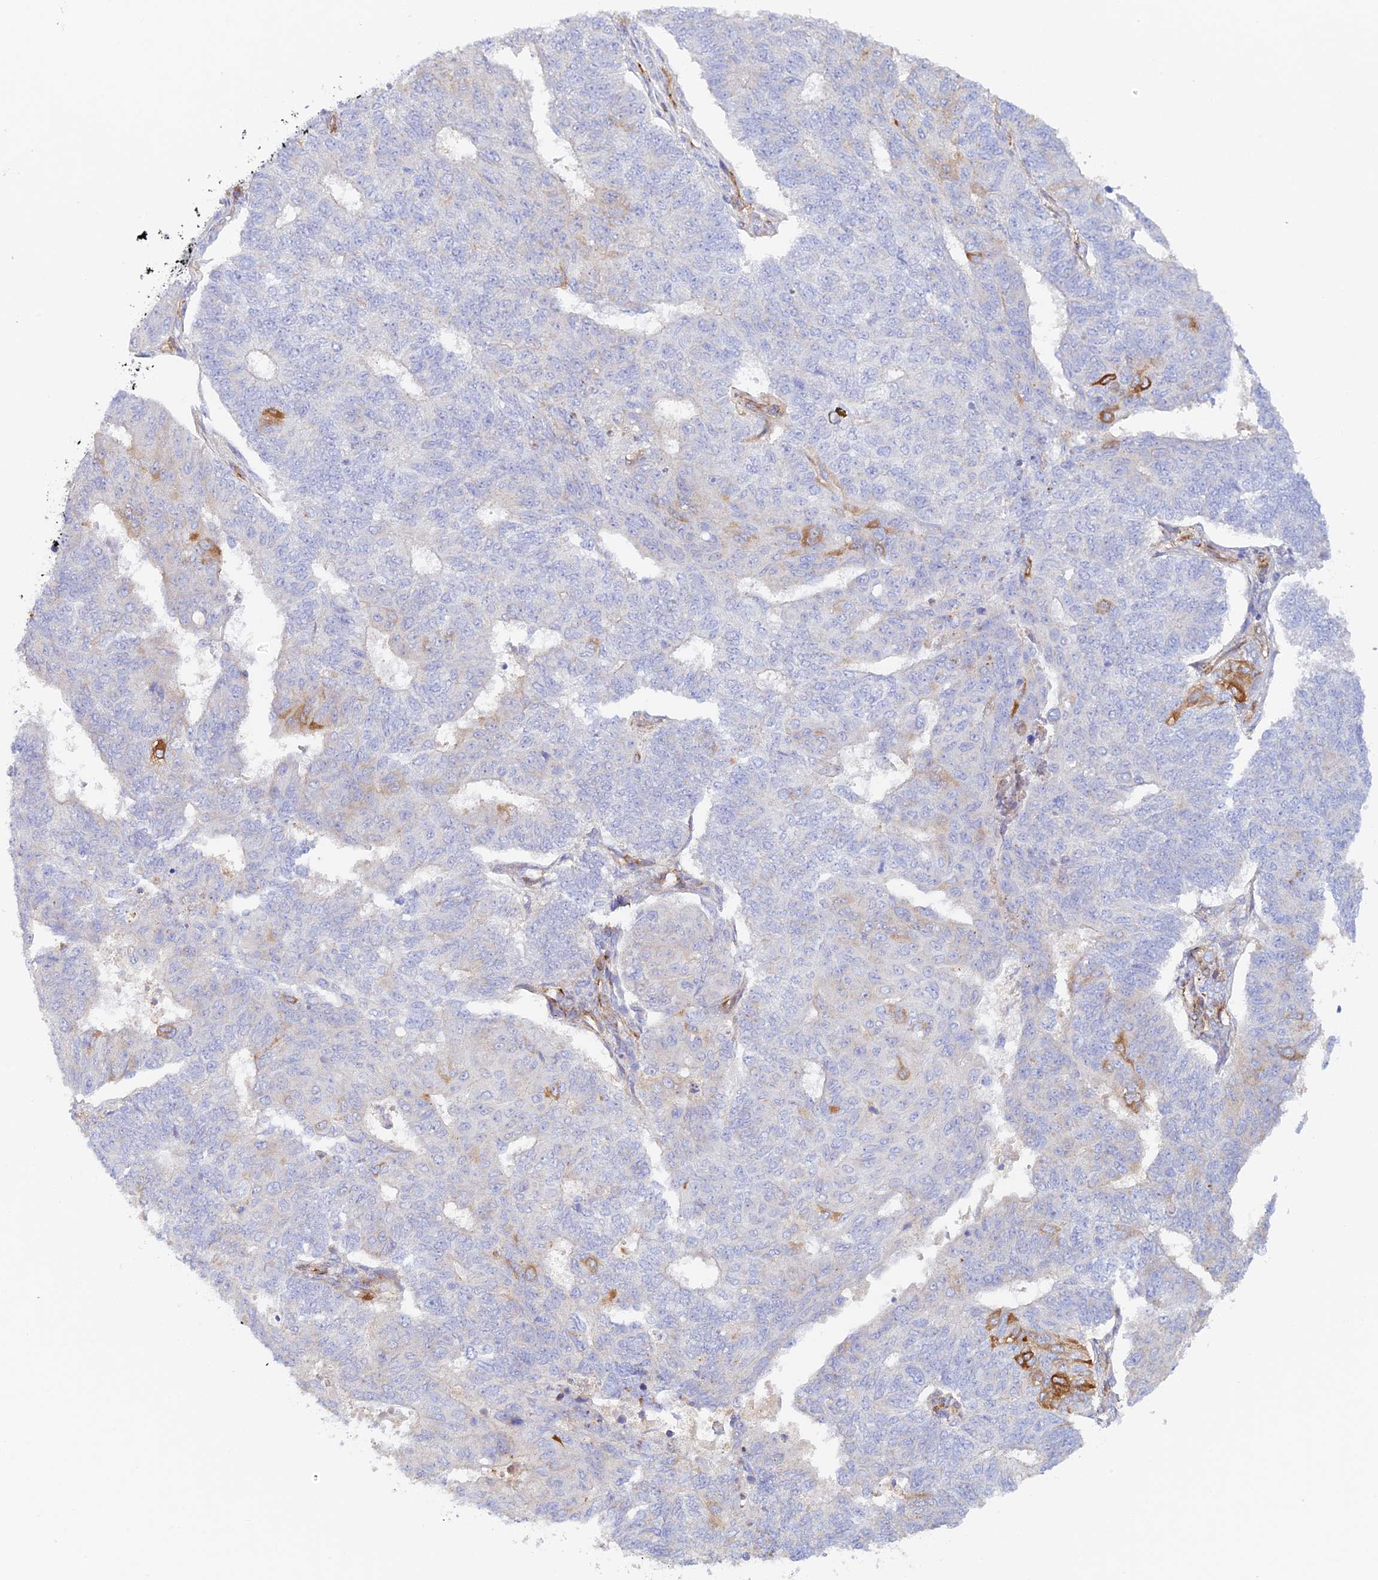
{"staining": {"intensity": "moderate", "quantity": "<25%", "location": "cytoplasmic/membranous"}, "tissue": "endometrial cancer", "cell_type": "Tumor cells", "image_type": "cancer", "snomed": [{"axis": "morphology", "description": "Adenocarcinoma, NOS"}, {"axis": "topography", "description": "Endometrium"}], "caption": "Immunohistochemical staining of endometrial cancer (adenocarcinoma) exhibits low levels of moderate cytoplasmic/membranous expression in about <25% of tumor cells.", "gene": "MYO9A", "patient": {"sex": "female", "age": 32}}